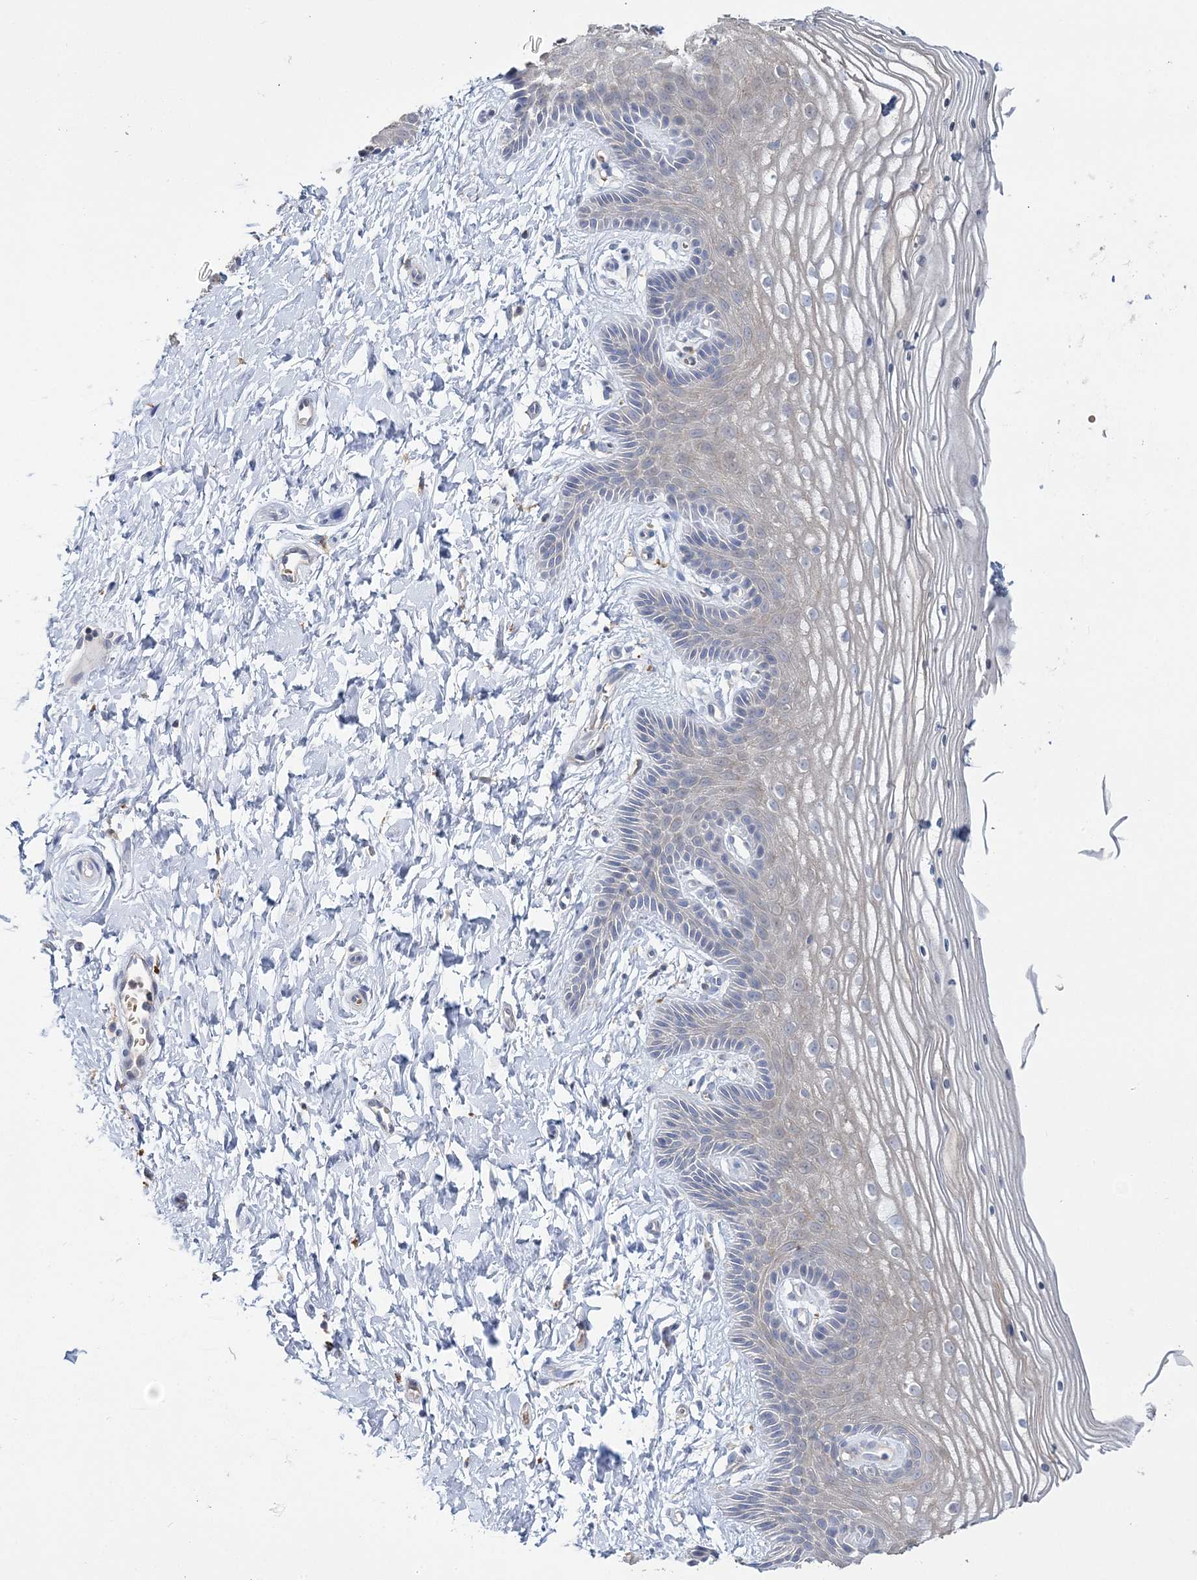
{"staining": {"intensity": "negative", "quantity": "none", "location": "none"}, "tissue": "vagina", "cell_type": "Squamous epithelial cells", "image_type": "normal", "snomed": [{"axis": "morphology", "description": "Normal tissue, NOS"}, {"axis": "topography", "description": "Vagina"}, {"axis": "topography", "description": "Cervix"}], "caption": "A high-resolution micrograph shows immunohistochemistry (IHC) staining of normal vagina, which displays no significant staining in squamous epithelial cells. Brightfield microscopy of immunohistochemistry (IHC) stained with DAB (brown) and hematoxylin (blue), captured at high magnification.", "gene": "ATP11B", "patient": {"sex": "female", "age": 40}}